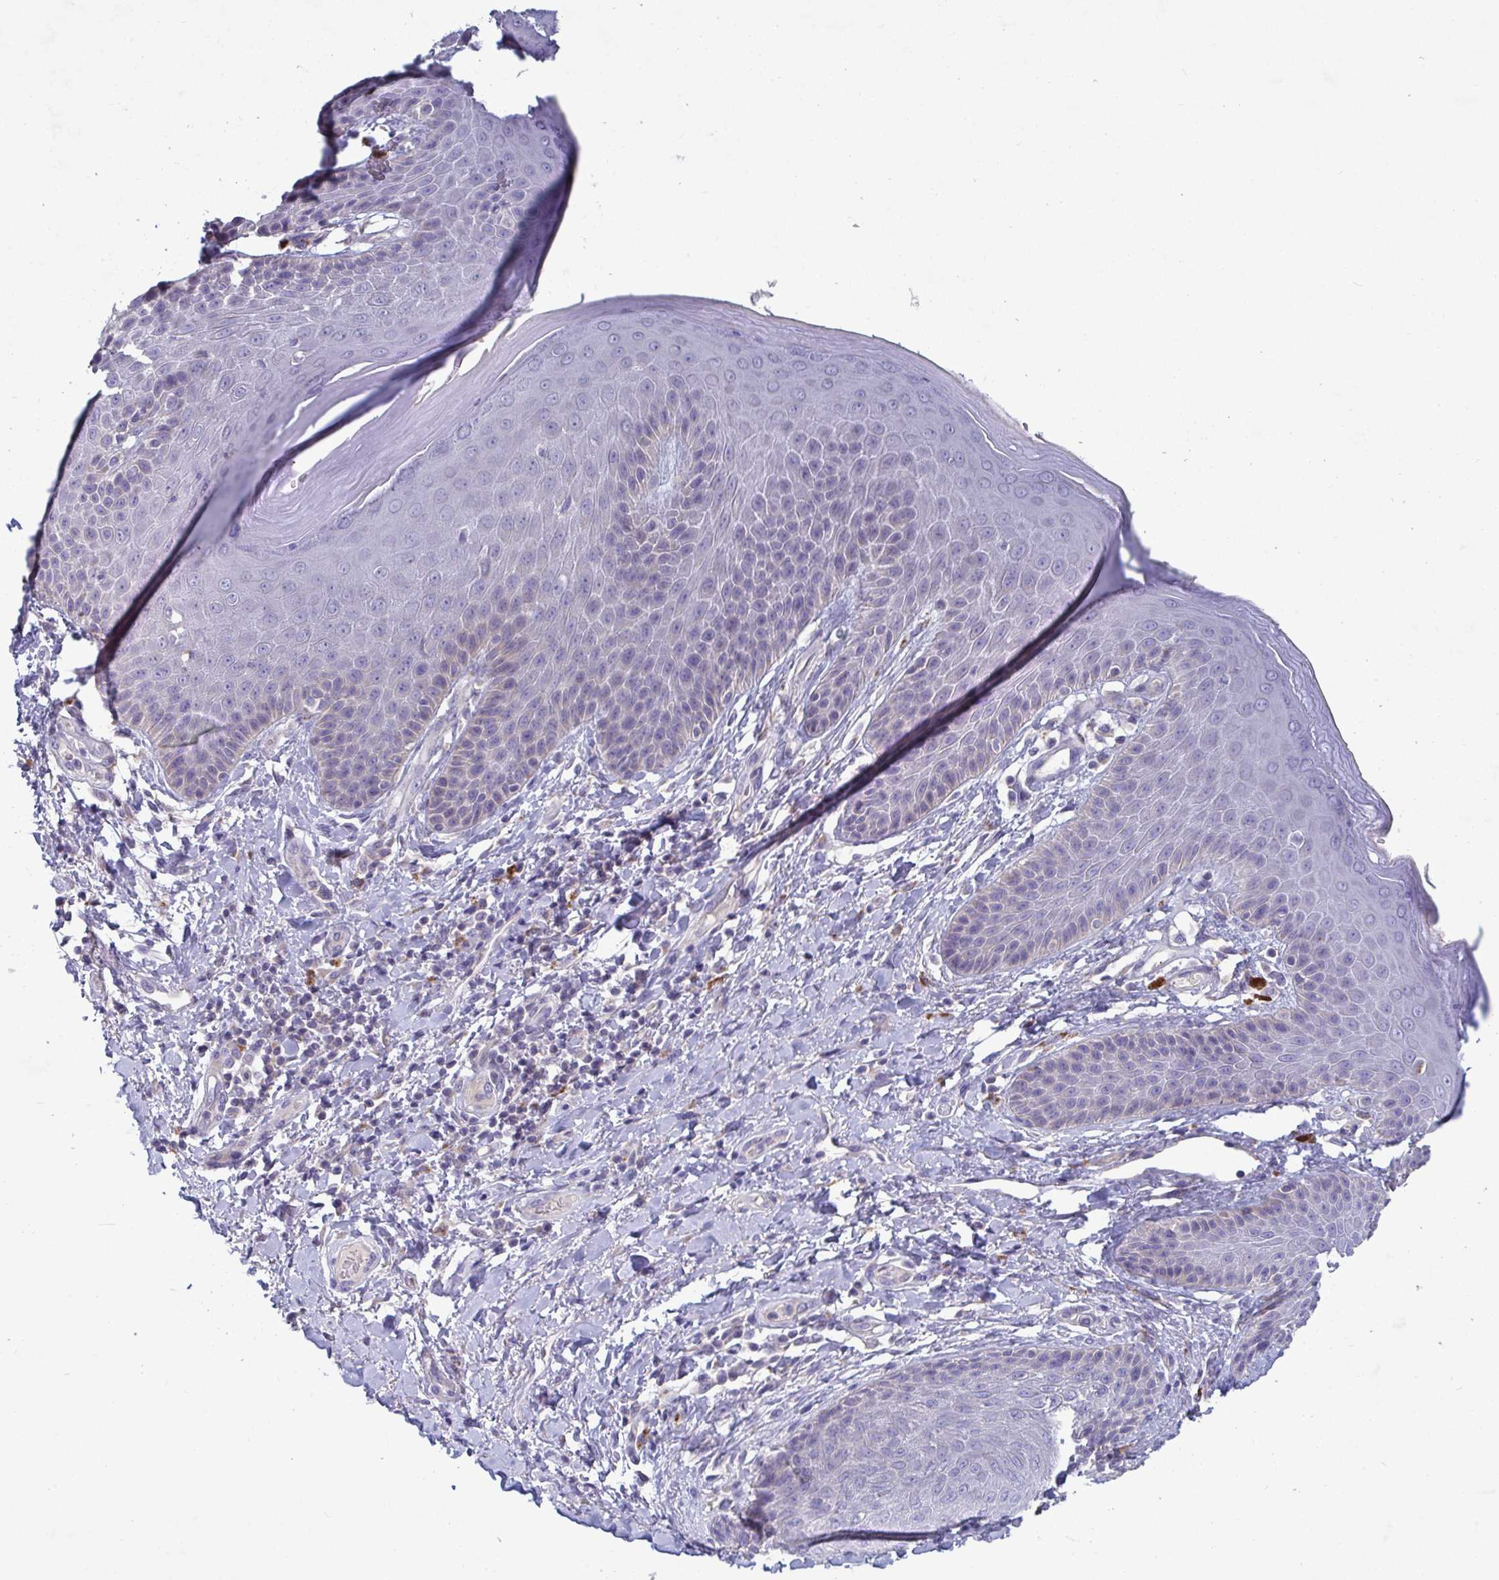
{"staining": {"intensity": "weak", "quantity": "<25%", "location": "cytoplasmic/membranous"}, "tissue": "skin", "cell_type": "Epidermal cells", "image_type": "normal", "snomed": [{"axis": "morphology", "description": "Normal tissue, NOS"}, {"axis": "topography", "description": "Anal"}, {"axis": "topography", "description": "Peripheral nerve tissue"}], "caption": "This image is of normal skin stained with immunohistochemistry to label a protein in brown with the nuclei are counter-stained blue. There is no expression in epidermal cells.", "gene": "GALNT13", "patient": {"sex": "male", "age": 51}}